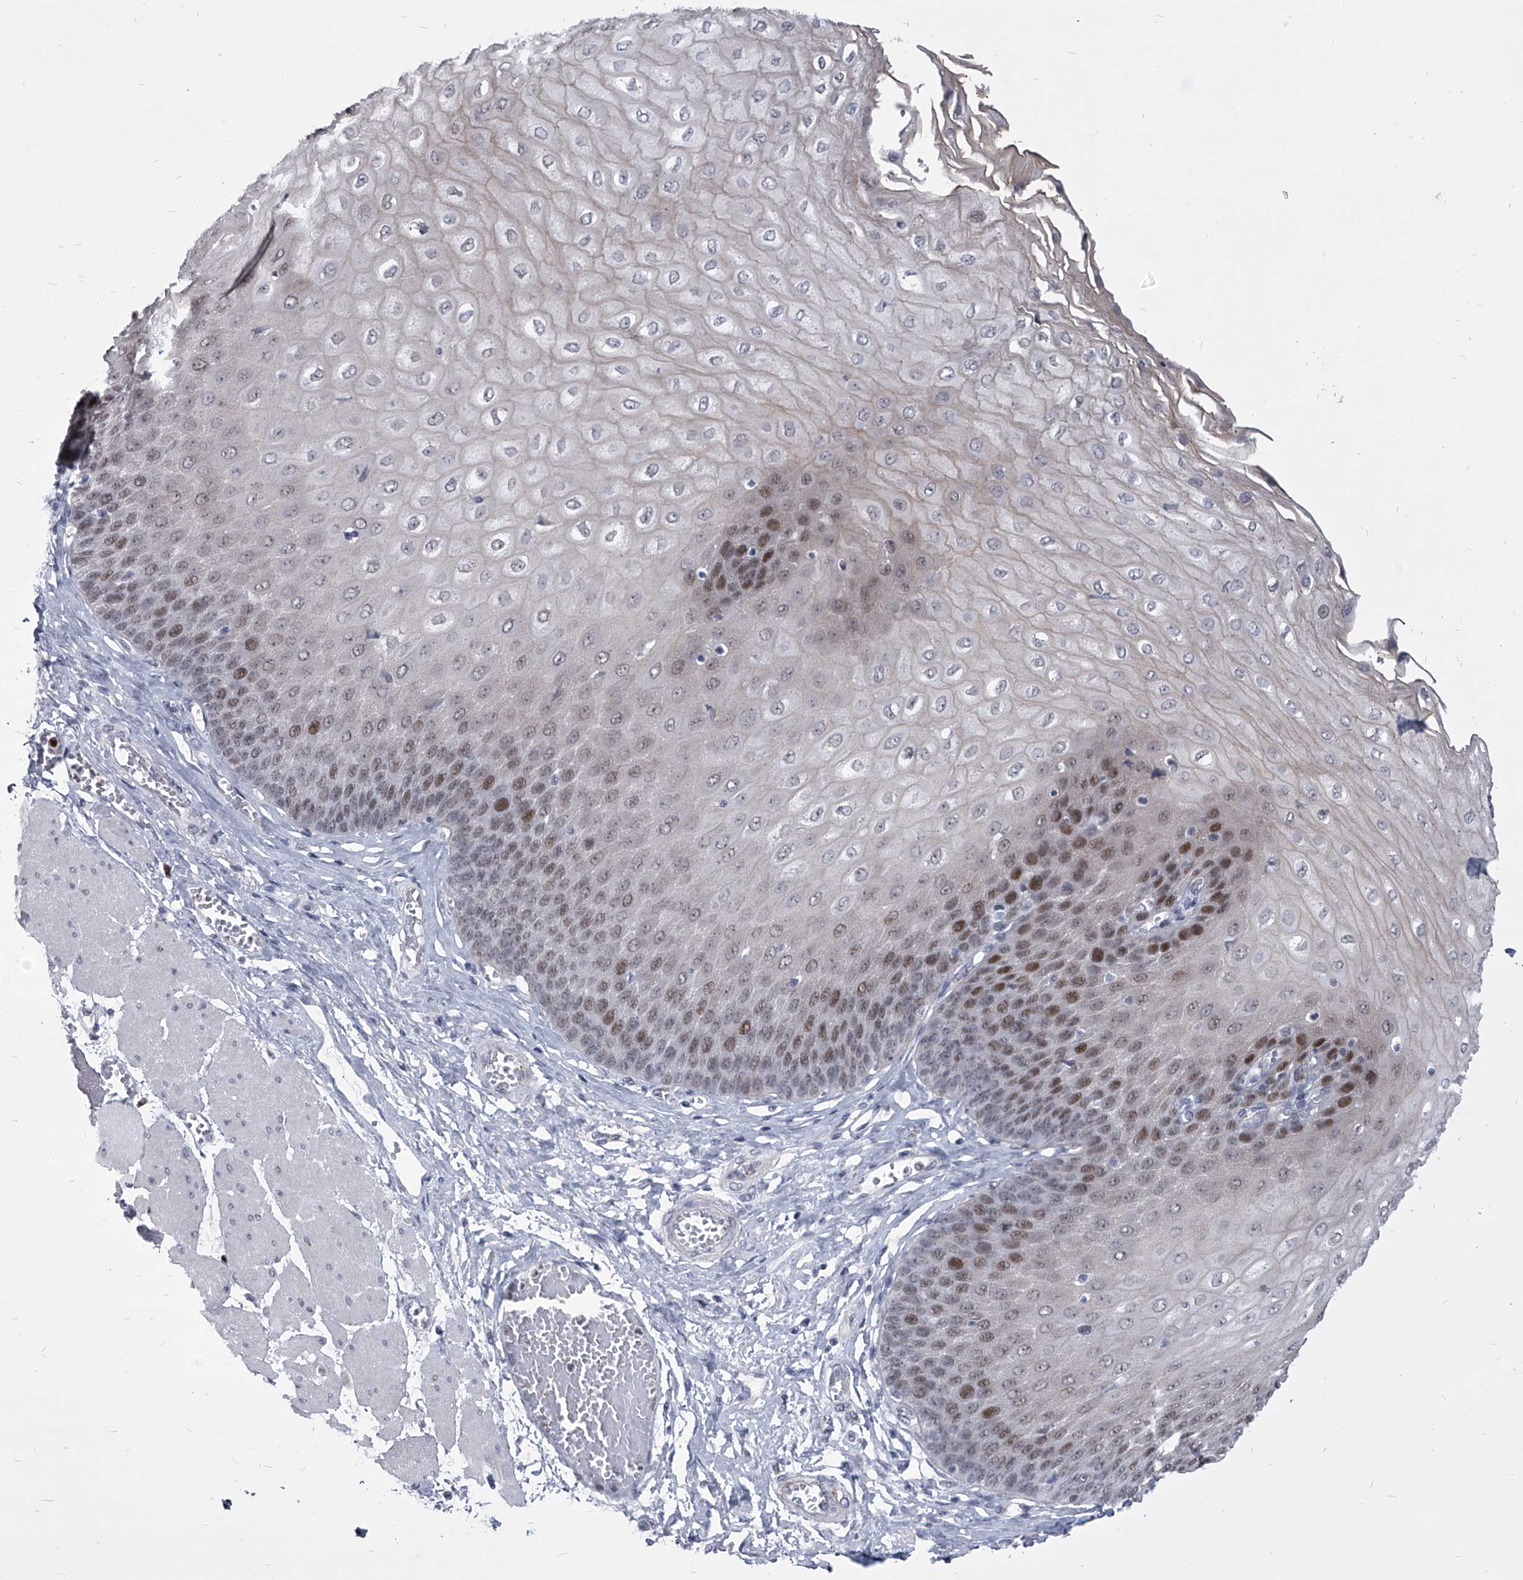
{"staining": {"intensity": "moderate", "quantity": "25%-75%", "location": "nuclear"}, "tissue": "esophagus", "cell_type": "Squamous epithelial cells", "image_type": "normal", "snomed": [{"axis": "morphology", "description": "Normal tissue, NOS"}, {"axis": "topography", "description": "Esophagus"}], "caption": "Immunohistochemical staining of benign human esophagus demonstrates medium levels of moderate nuclear staining in approximately 25%-75% of squamous epithelial cells. (Brightfield microscopy of DAB IHC at high magnification).", "gene": "EVA1C", "patient": {"sex": "male", "age": 60}}